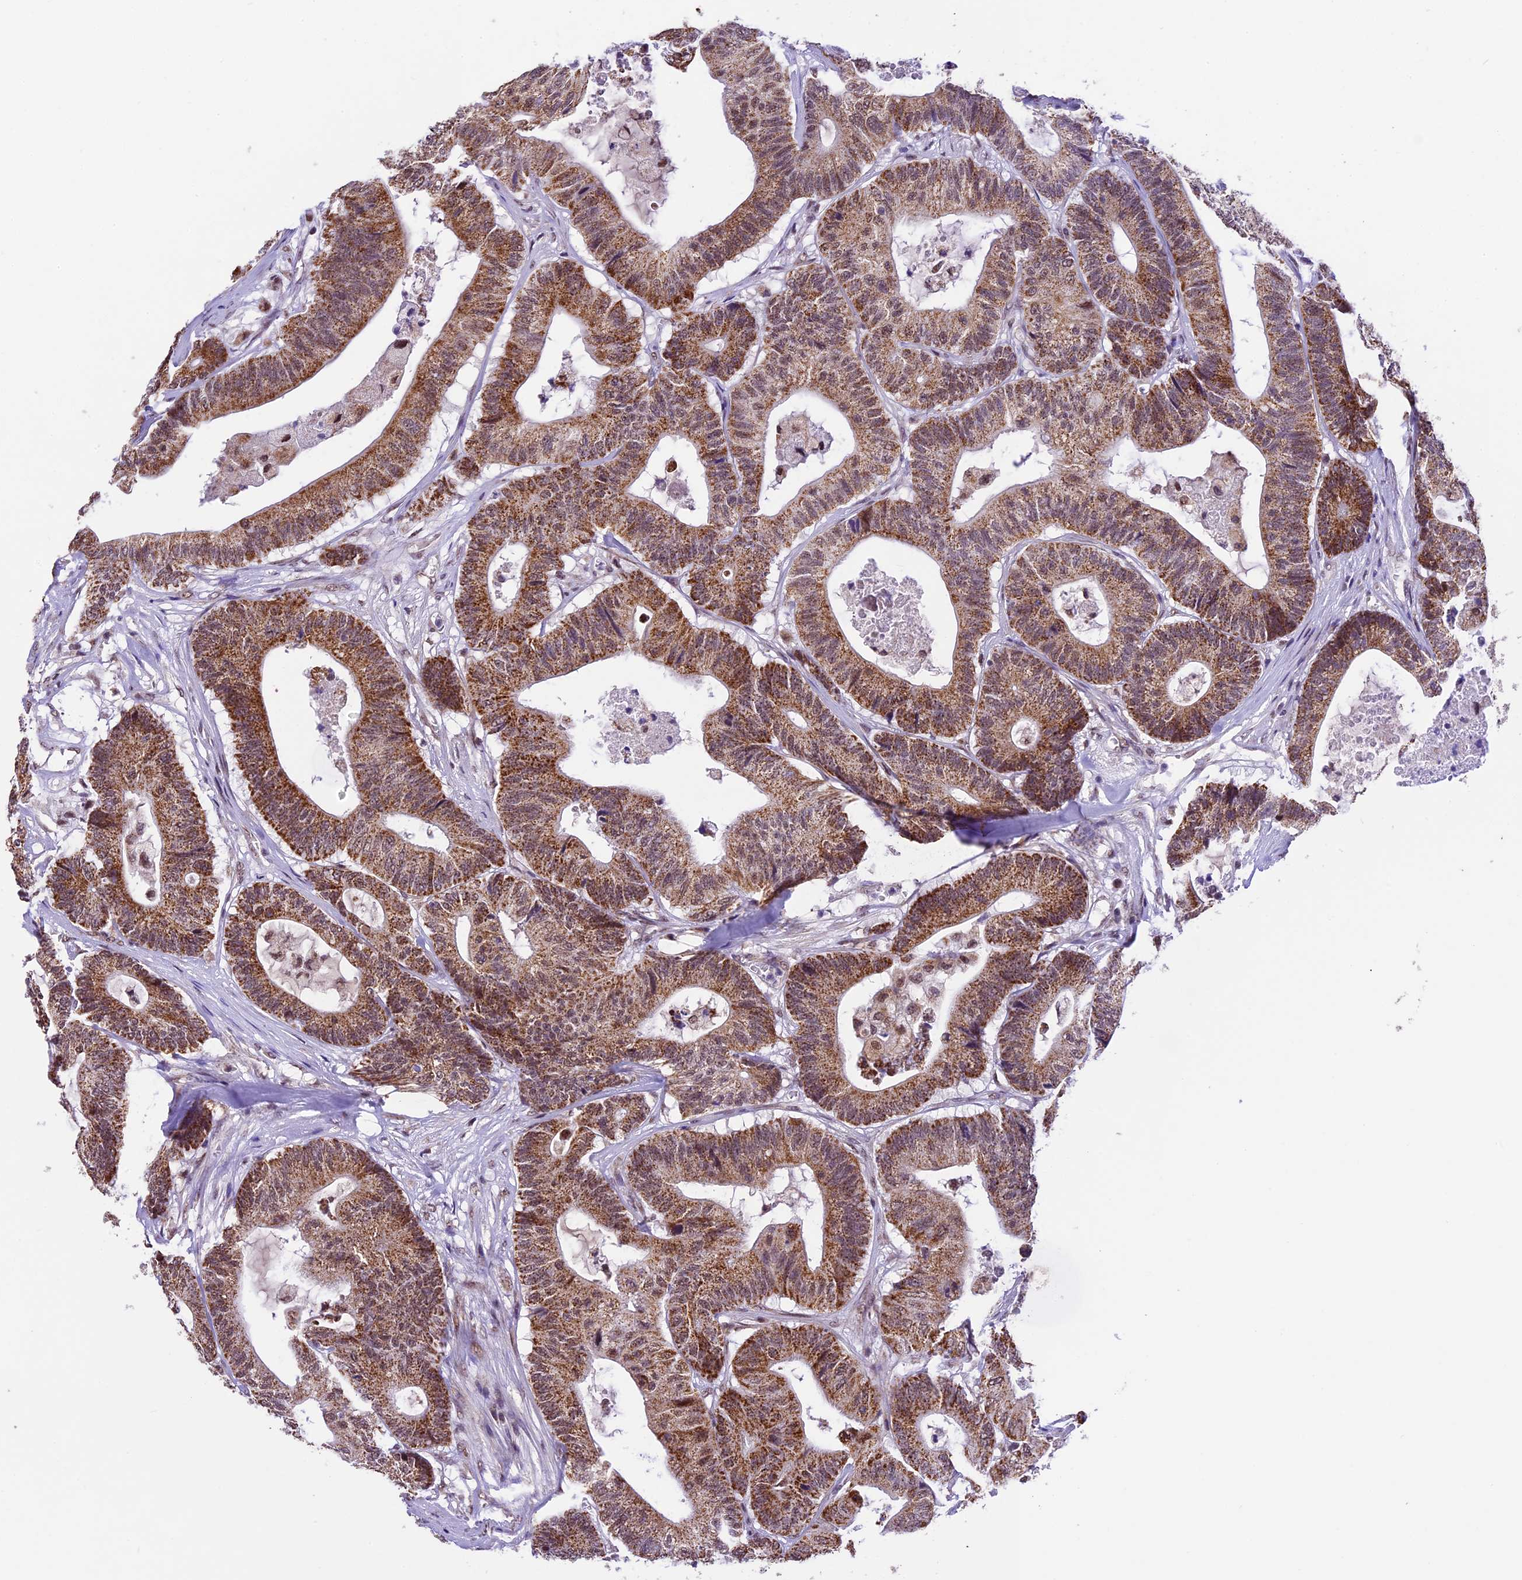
{"staining": {"intensity": "moderate", "quantity": ">75%", "location": "cytoplasmic/membranous"}, "tissue": "colorectal cancer", "cell_type": "Tumor cells", "image_type": "cancer", "snomed": [{"axis": "morphology", "description": "Adenocarcinoma, NOS"}, {"axis": "topography", "description": "Colon"}], "caption": "Approximately >75% of tumor cells in human adenocarcinoma (colorectal) display moderate cytoplasmic/membranous protein staining as visualized by brown immunohistochemical staining.", "gene": "CARS2", "patient": {"sex": "female", "age": 84}}